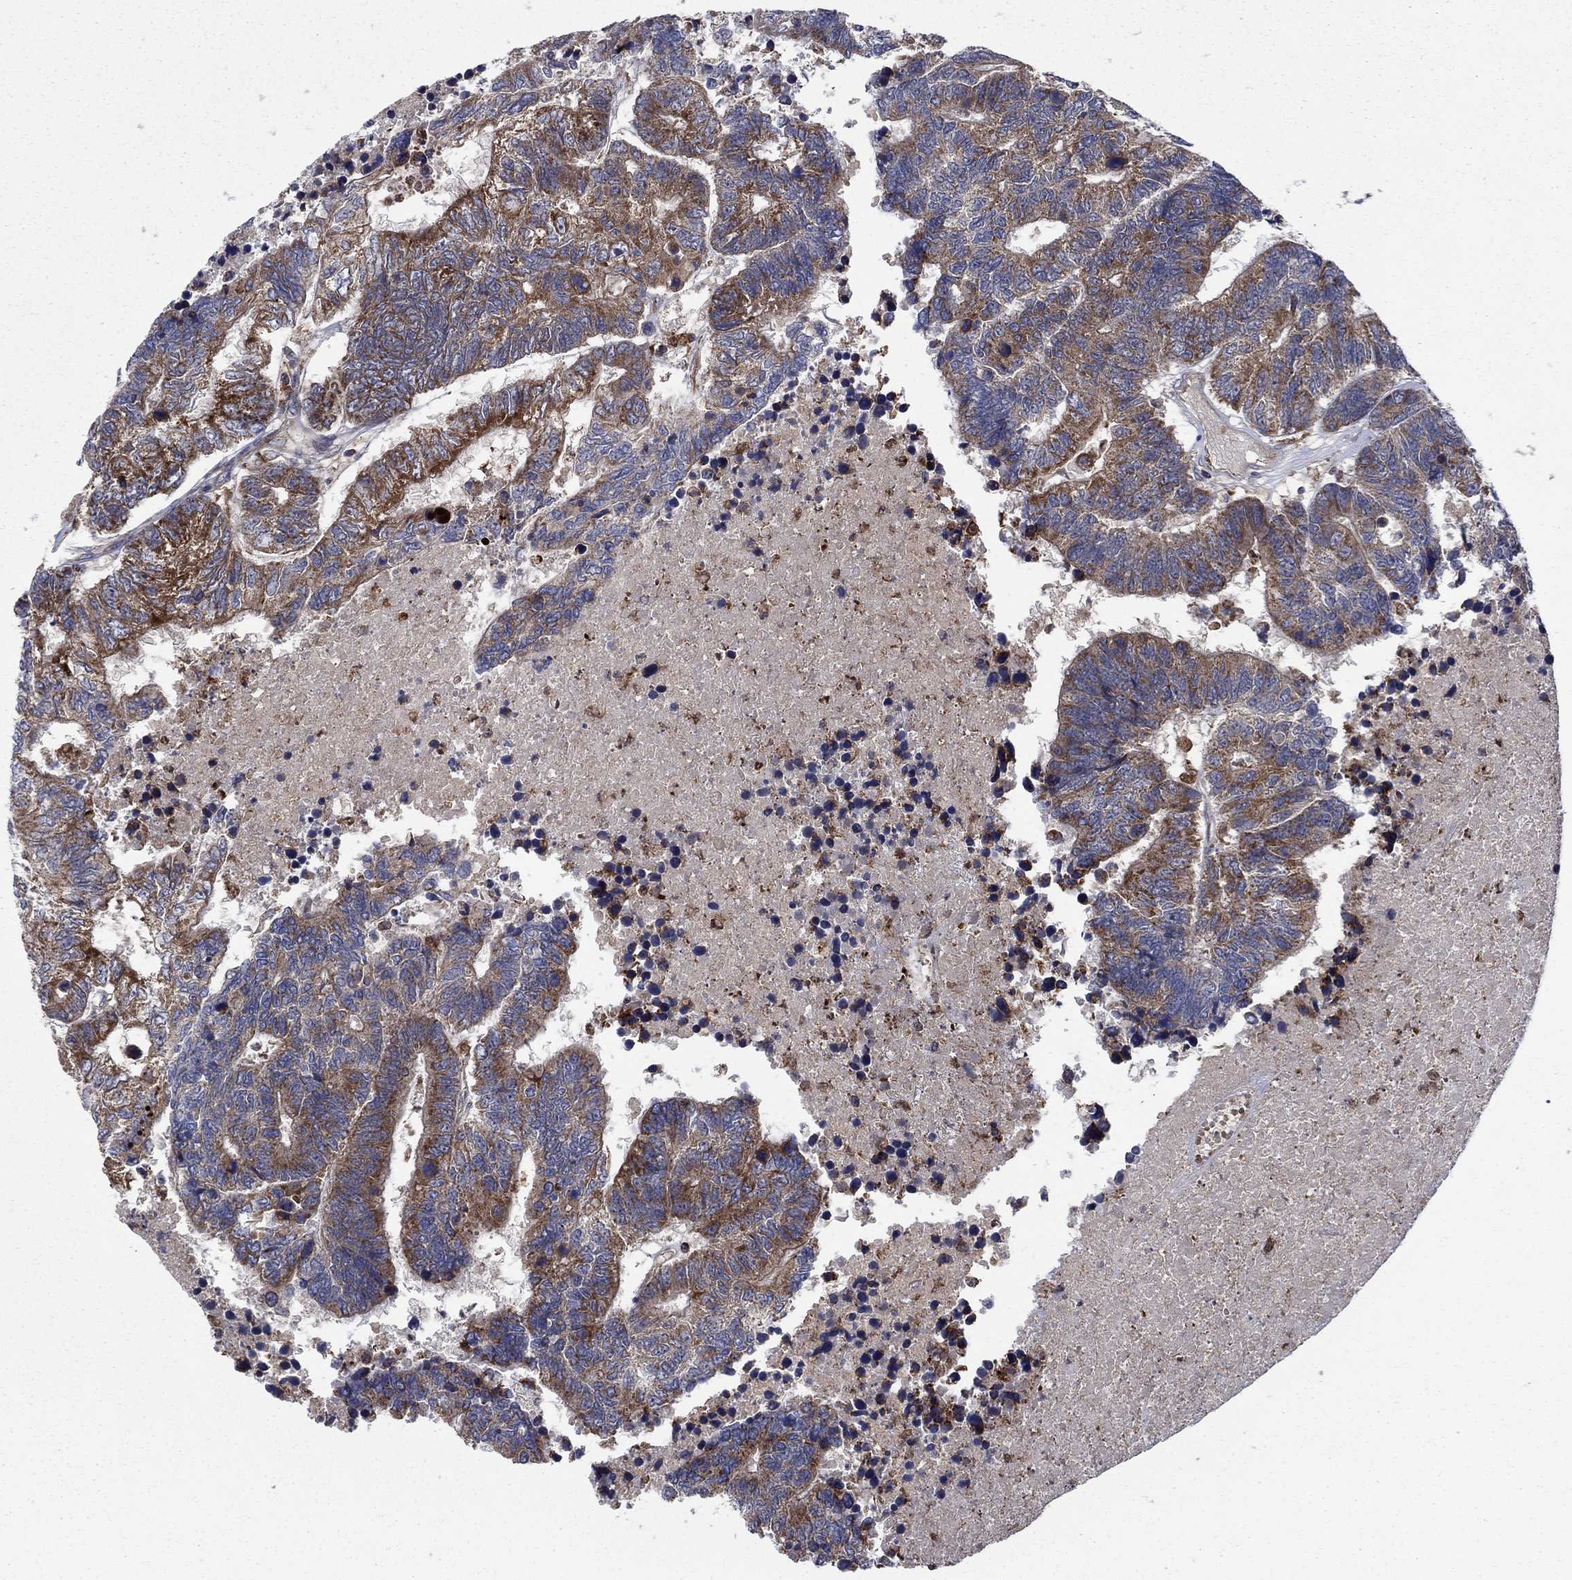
{"staining": {"intensity": "strong", "quantity": "<25%", "location": "cytoplasmic/membranous"}, "tissue": "colorectal cancer", "cell_type": "Tumor cells", "image_type": "cancer", "snomed": [{"axis": "morphology", "description": "Adenocarcinoma, NOS"}, {"axis": "topography", "description": "Colon"}], "caption": "High-magnification brightfield microscopy of colorectal adenocarcinoma stained with DAB (brown) and counterstained with hematoxylin (blue). tumor cells exhibit strong cytoplasmic/membranous staining is appreciated in about<25% of cells. (DAB = brown stain, brightfield microscopy at high magnification).", "gene": "RNF19B", "patient": {"sex": "female", "age": 48}}